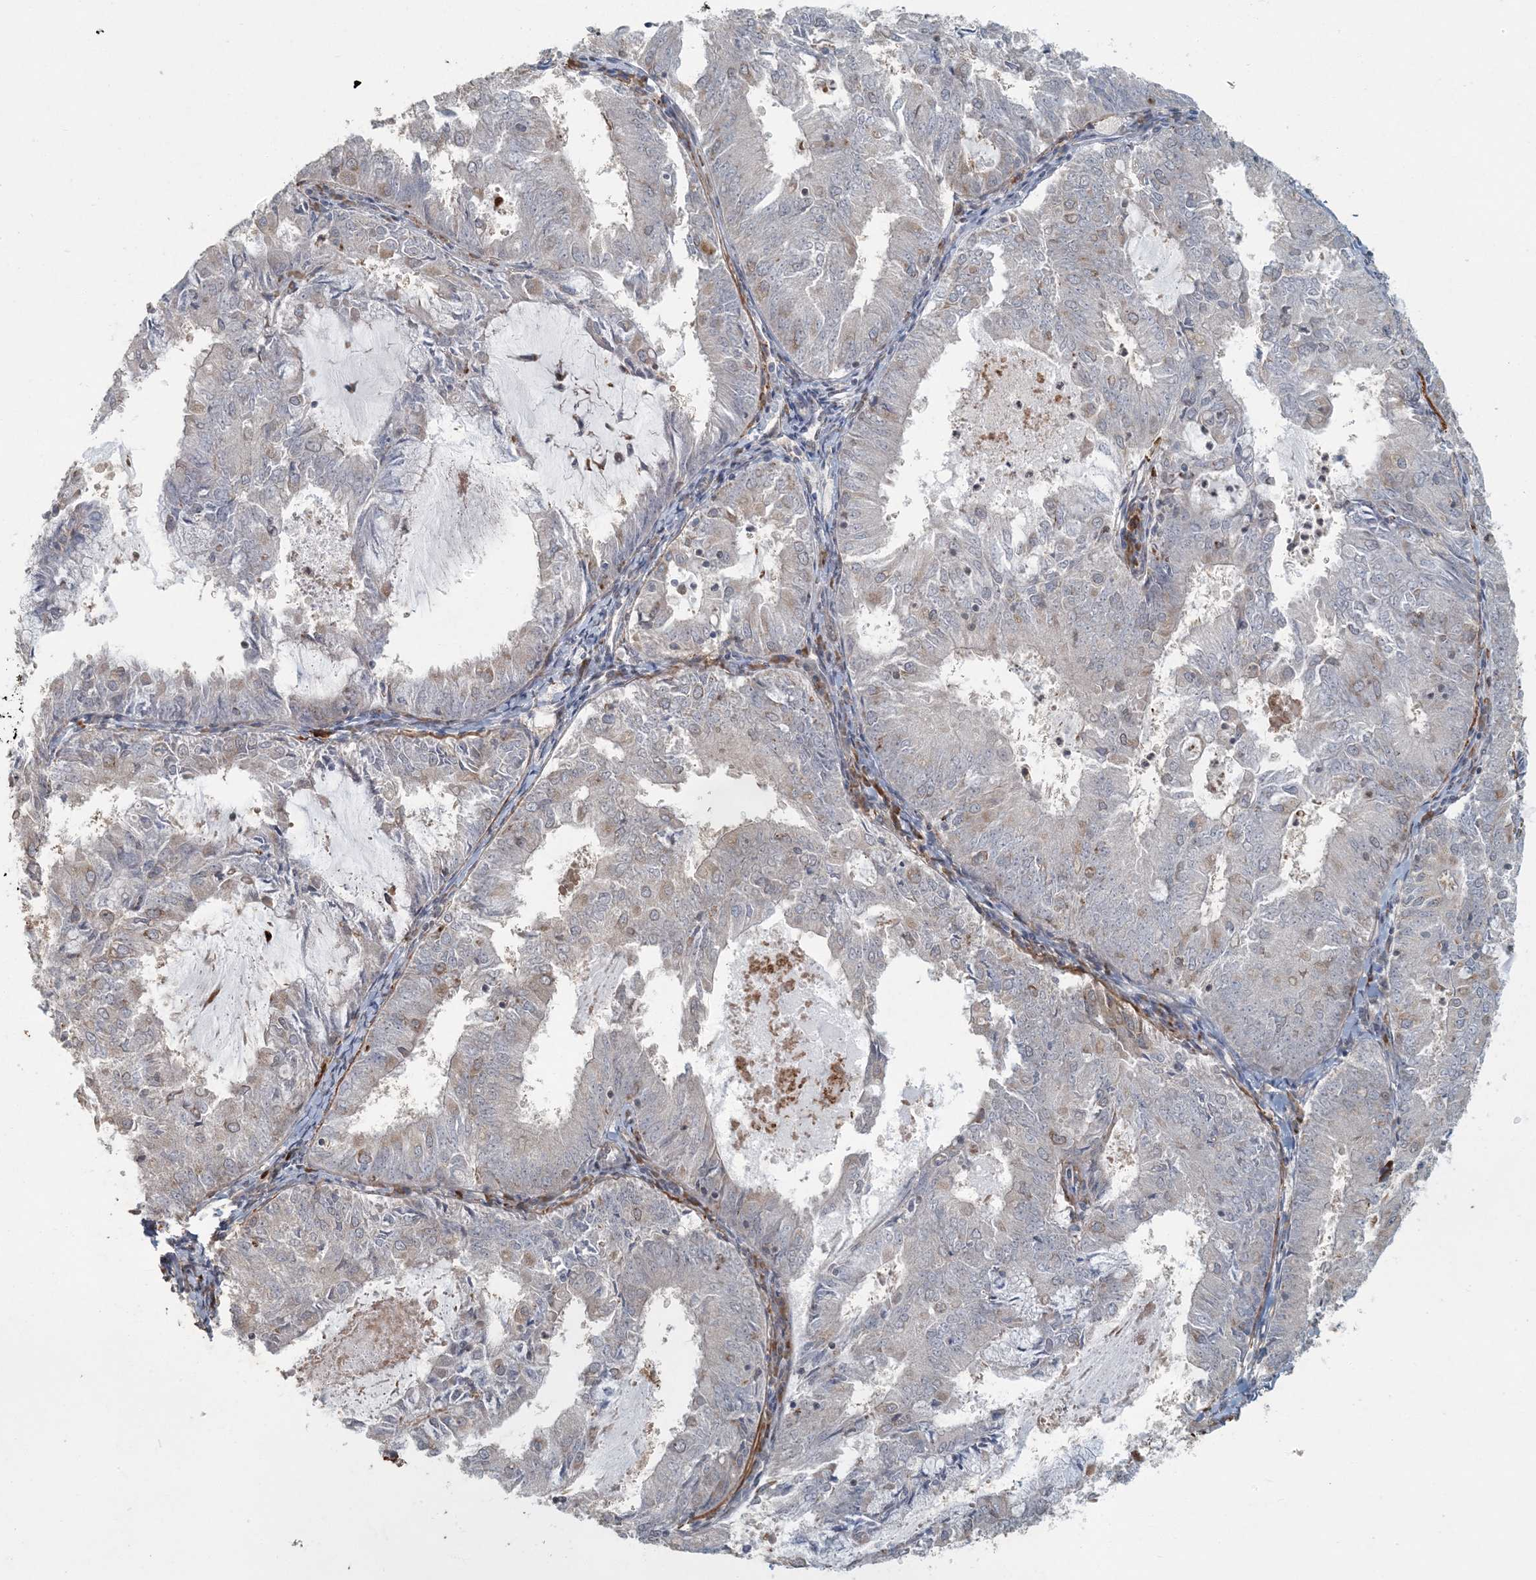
{"staining": {"intensity": "weak", "quantity": "25%-75%", "location": "cytoplasmic/membranous"}, "tissue": "endometrial cancer", "cell_type": "Tumor cells", "image_type": "cancer", "snomed": [{"axis": "morphology", "description": "Adenocarcinoma, NOS"}, {"axis": "topography", "description": "Endometrium"}], "caption": "This histopathology image shows immunohistochemistry staining of endometrial adenocarcinoma, with low weak cytoplasmic/membranous expression in about 25%-75% of tumor cells.", "gene": "AK9", "patient": {"sex": "female", "age": 57}}